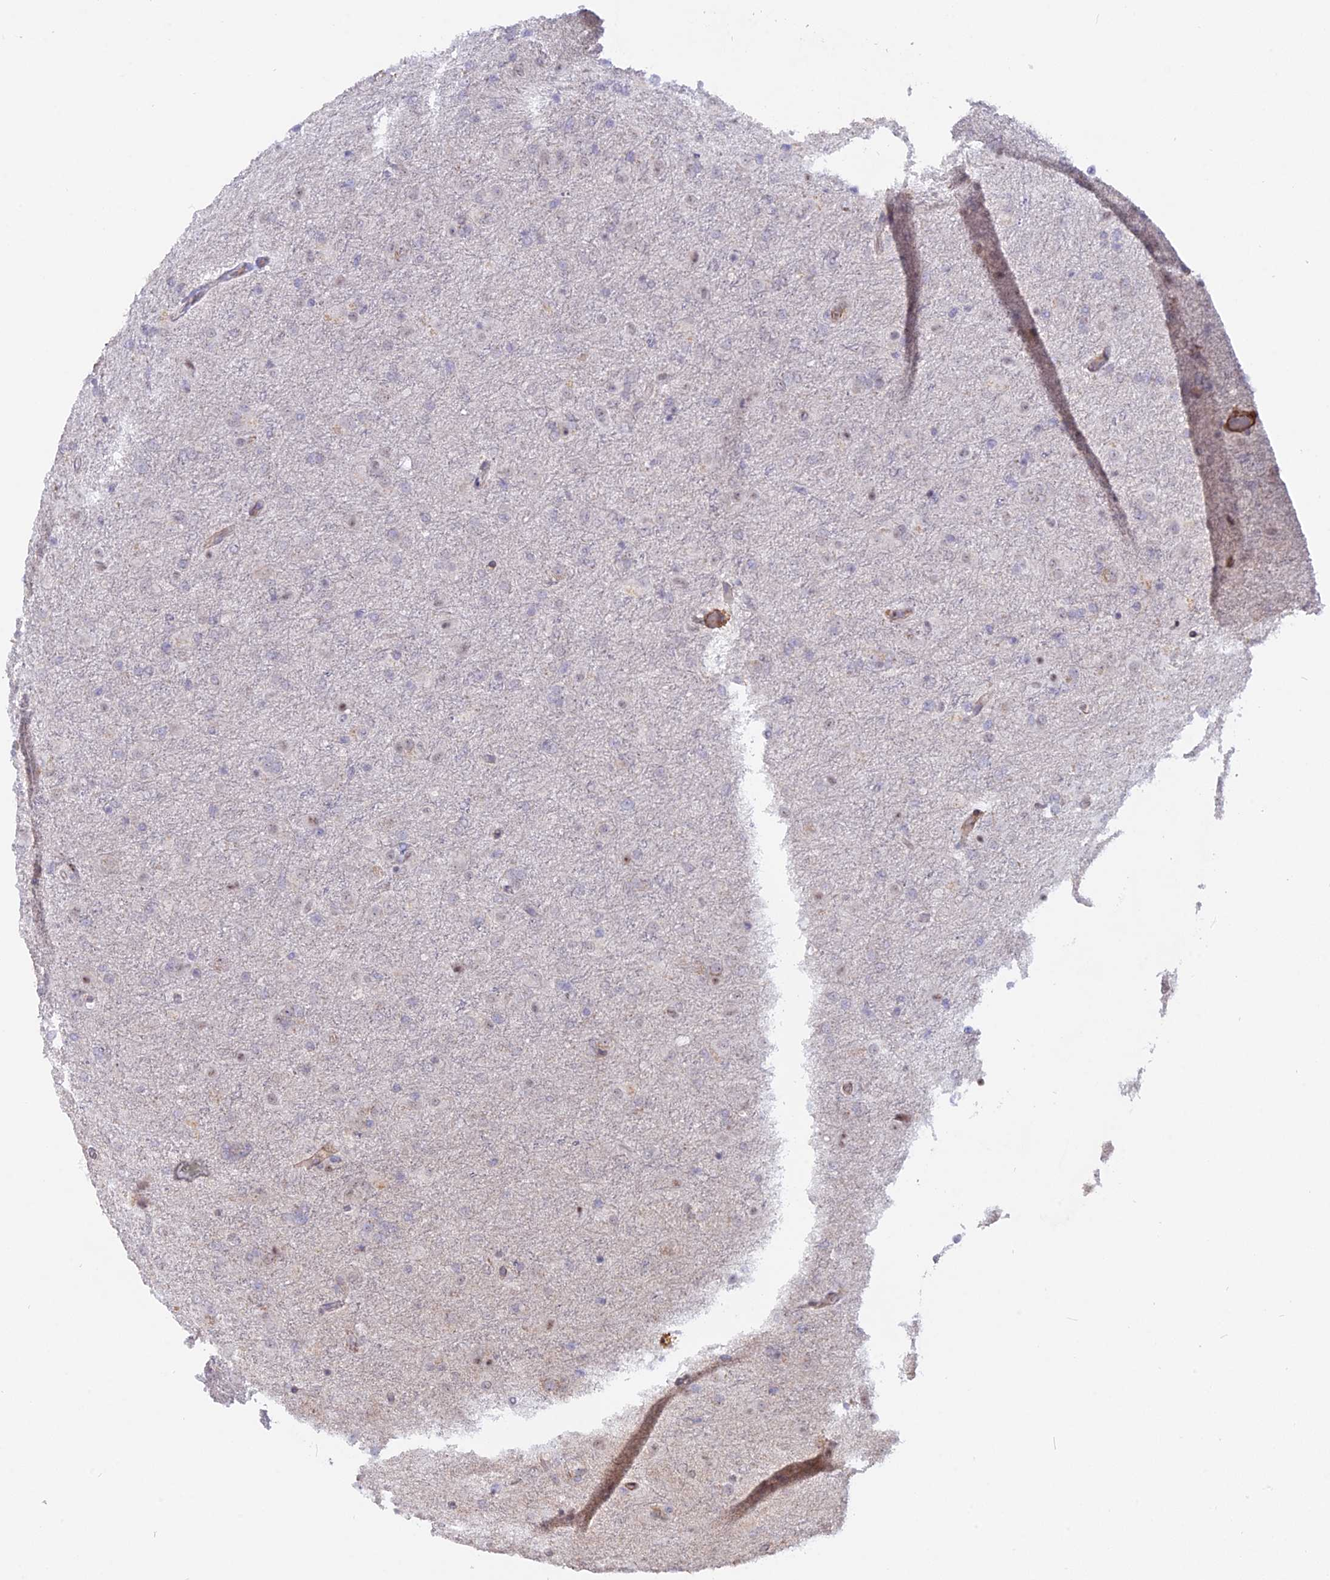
{"staining": {"intensity": "negative", "quantity": "none", "location": "none"}, "tissue": "glioma", "cell_type": "Tumor cells", "image_type": "cancer", "snomed": [{"axis": "morphology", "description": "Glioma, malignant, Low grade"}, {"axis": "topography", "description": "Brain"}], "caption": "Tumor cells are negative for brown protein staining in malignant low-grade glioma.", "gene": "CCDC154", "patient": {"sex": "male", "age": 65}}